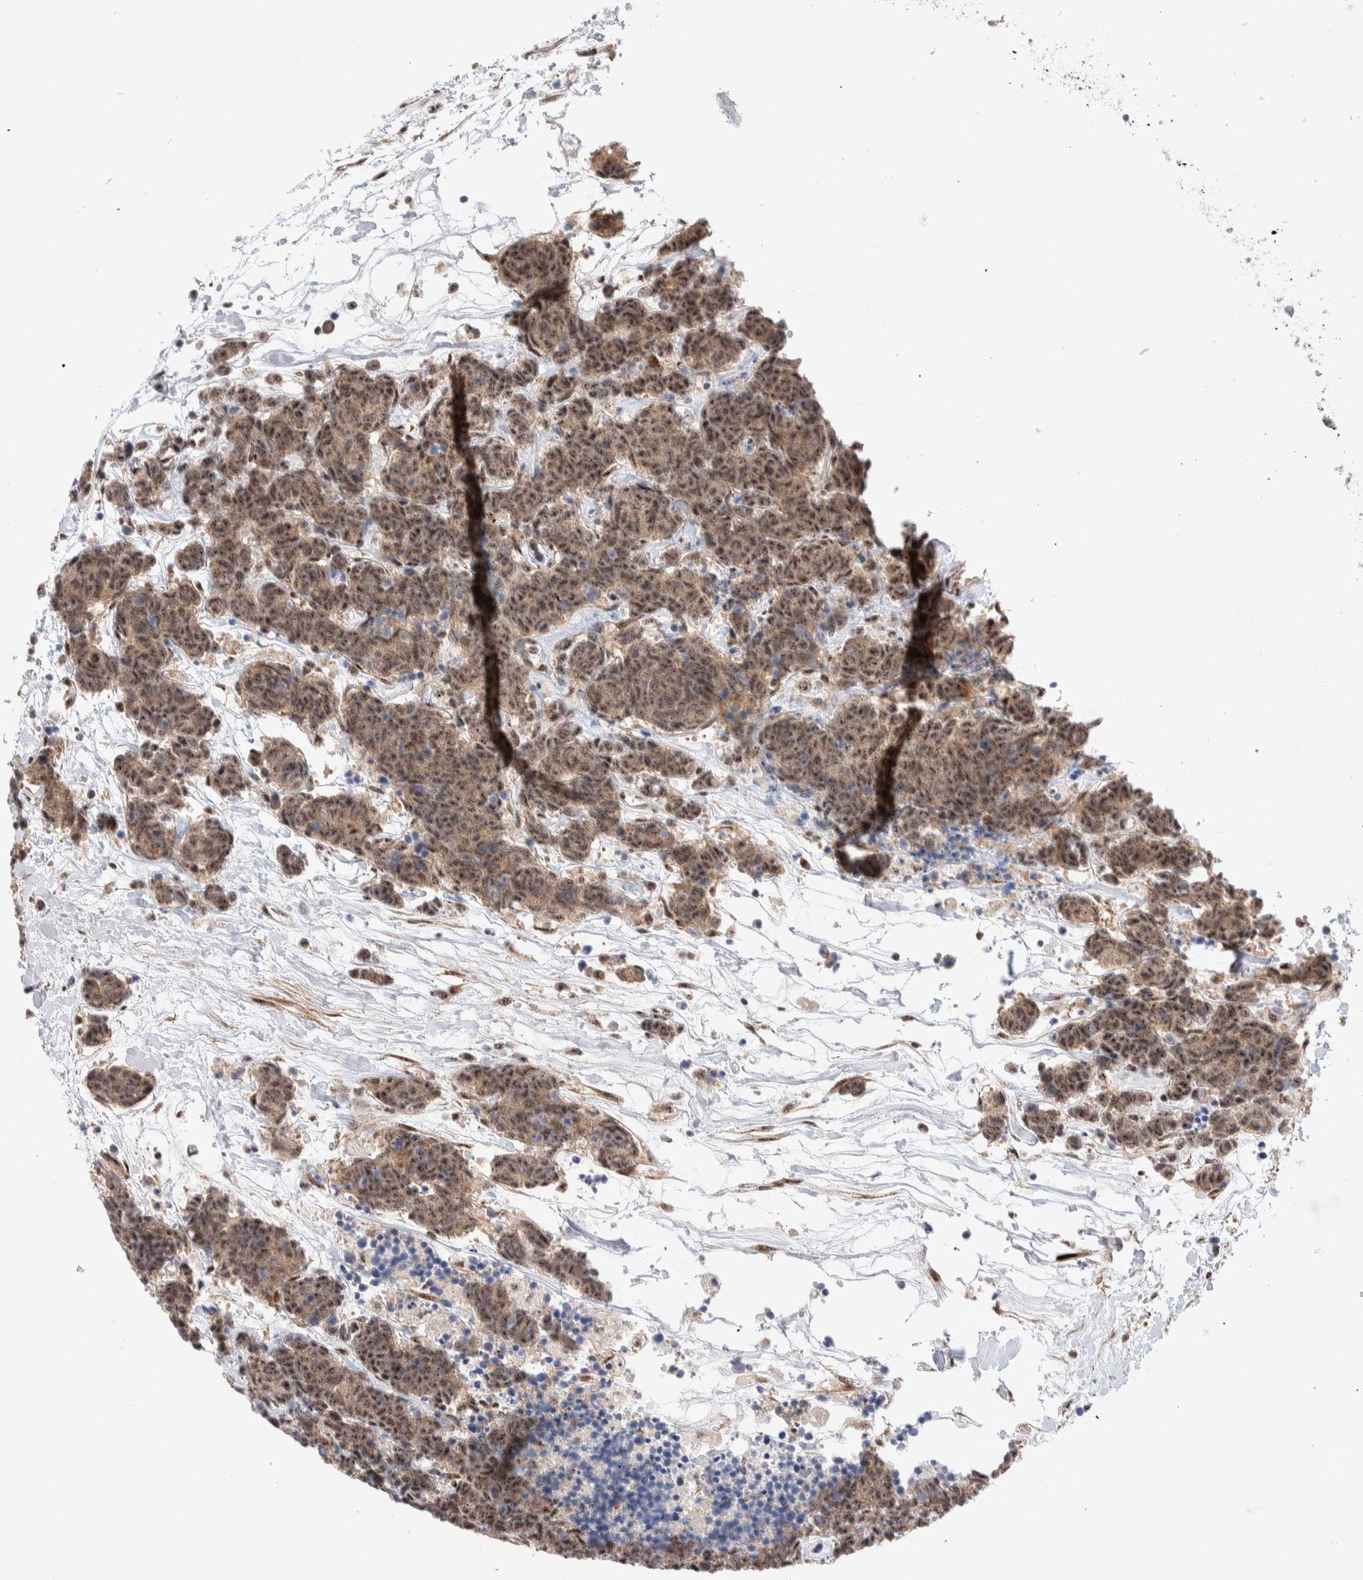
{"staining": {"intensity": "moderate", "quantity": ">75%", "location": "cytoplasmic/membranous,nuclear"}, "tissue": "carcinoid", "cell_type": "Tumor cells", "image_type": "cancer", "snomed": [{"axis": "morphology", "description": "Carcinoma, NOS"}, {"axis": "morphology", "description": "Carcinoid, malignant, NOS"}, {"axis": "topography", "description": "Urinary bladder"}], "caption": "Carcinoma was stained to show a protein in brown. There is medium levels of moderate cytoplasmic/membranous and nuclear positivity in approximately >75% of tumor cells.", "gene": "ZNF695", "patient": {"sex": "male", "age": 57}}